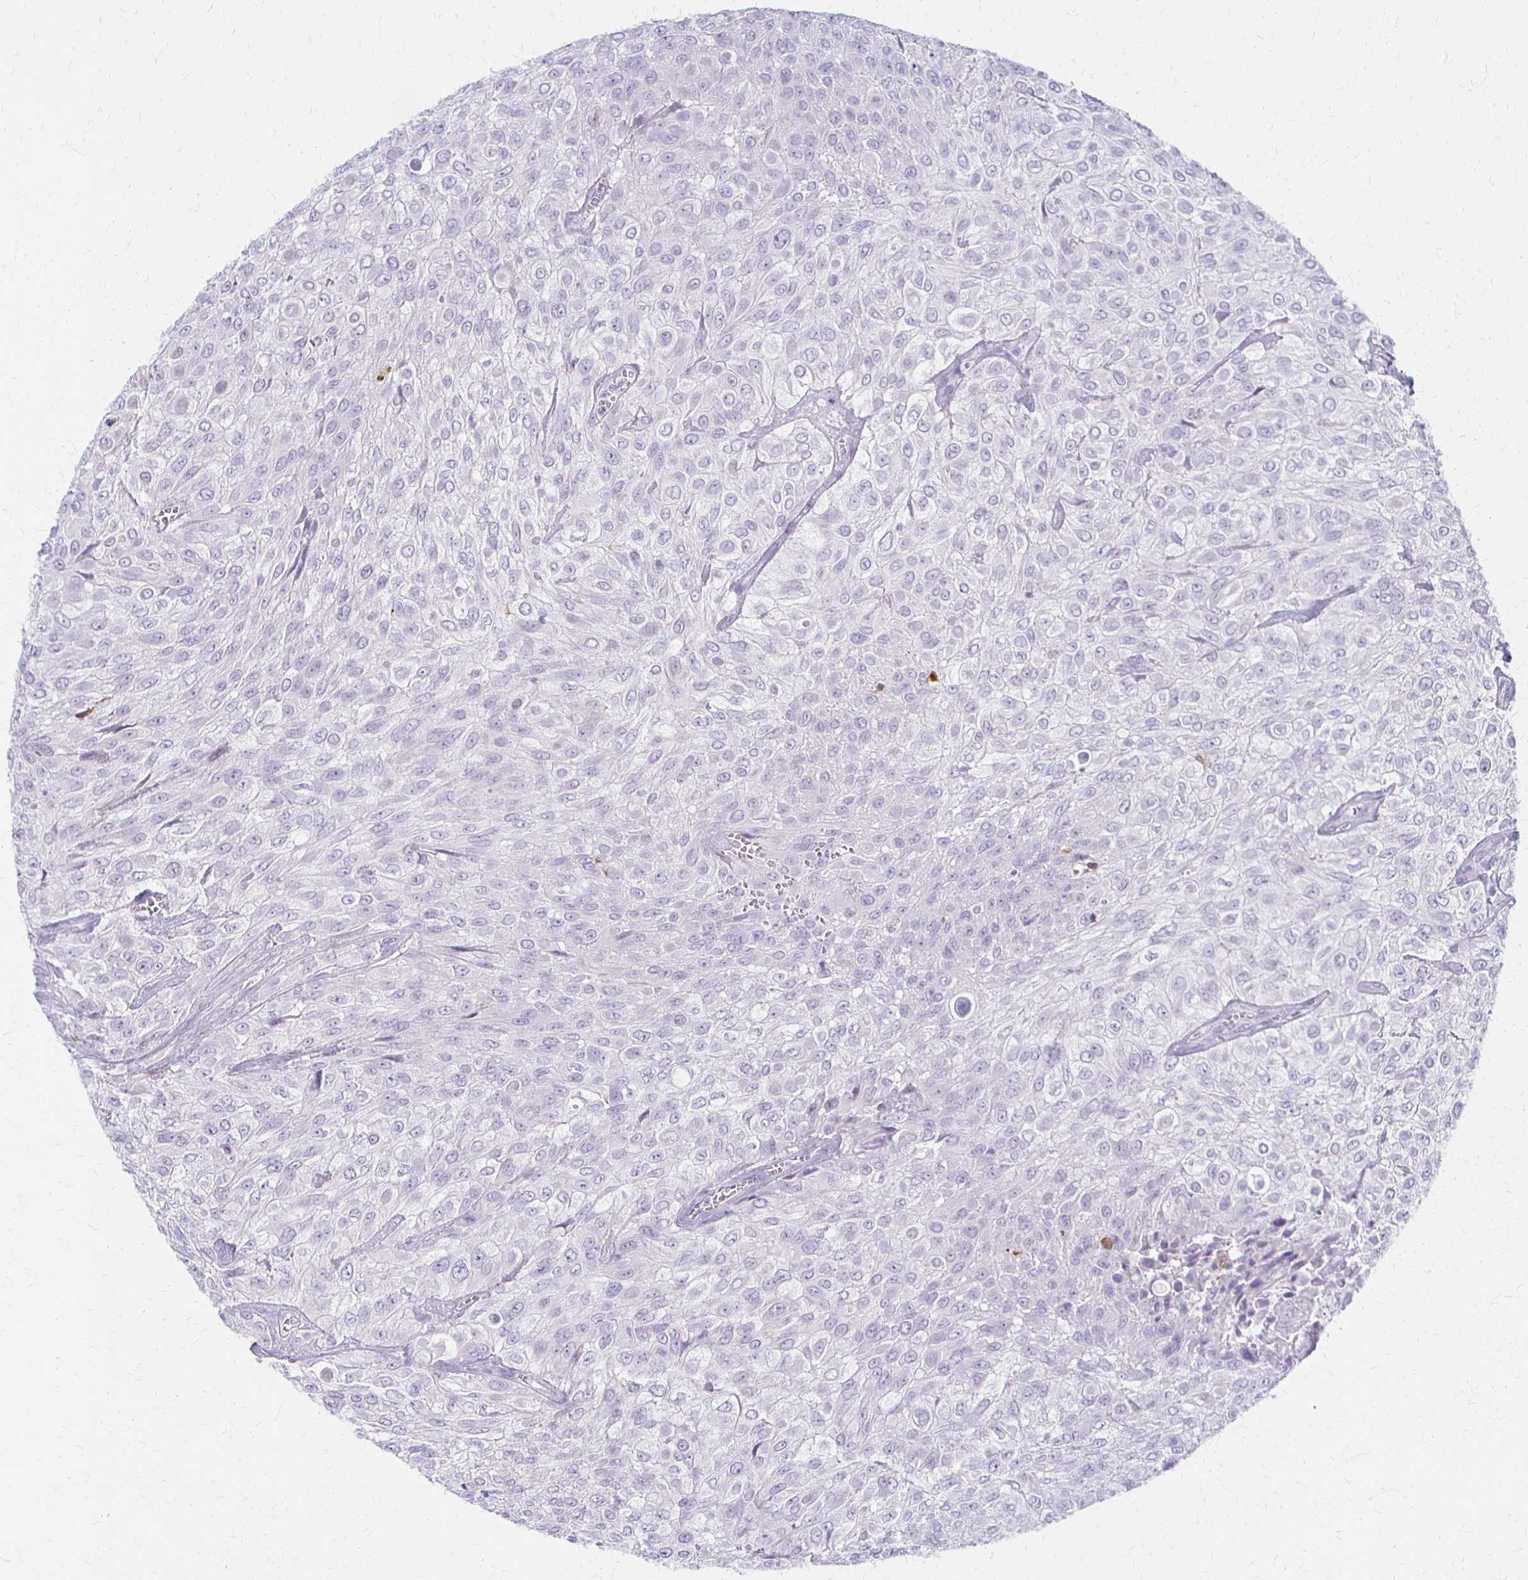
{"staining": {"intensity": "negative", "quantity": "none", "location": "none"}, "tissue": "urothelial cancer", "cell_type": "Tumor cells", "image_type": "cancer", "snomed": [{"axis": "morphology", "description": "Urothelial carcinoma, High grade"}, {"axis": "topography", "description": "Urinary bladder"}], "caption": "A histopathology image of urothelial cancer stained for a protein reveals no brown staining in tumor cells.", "gene": "ACP5", "patient": {"sex": "male", "age": 57}}